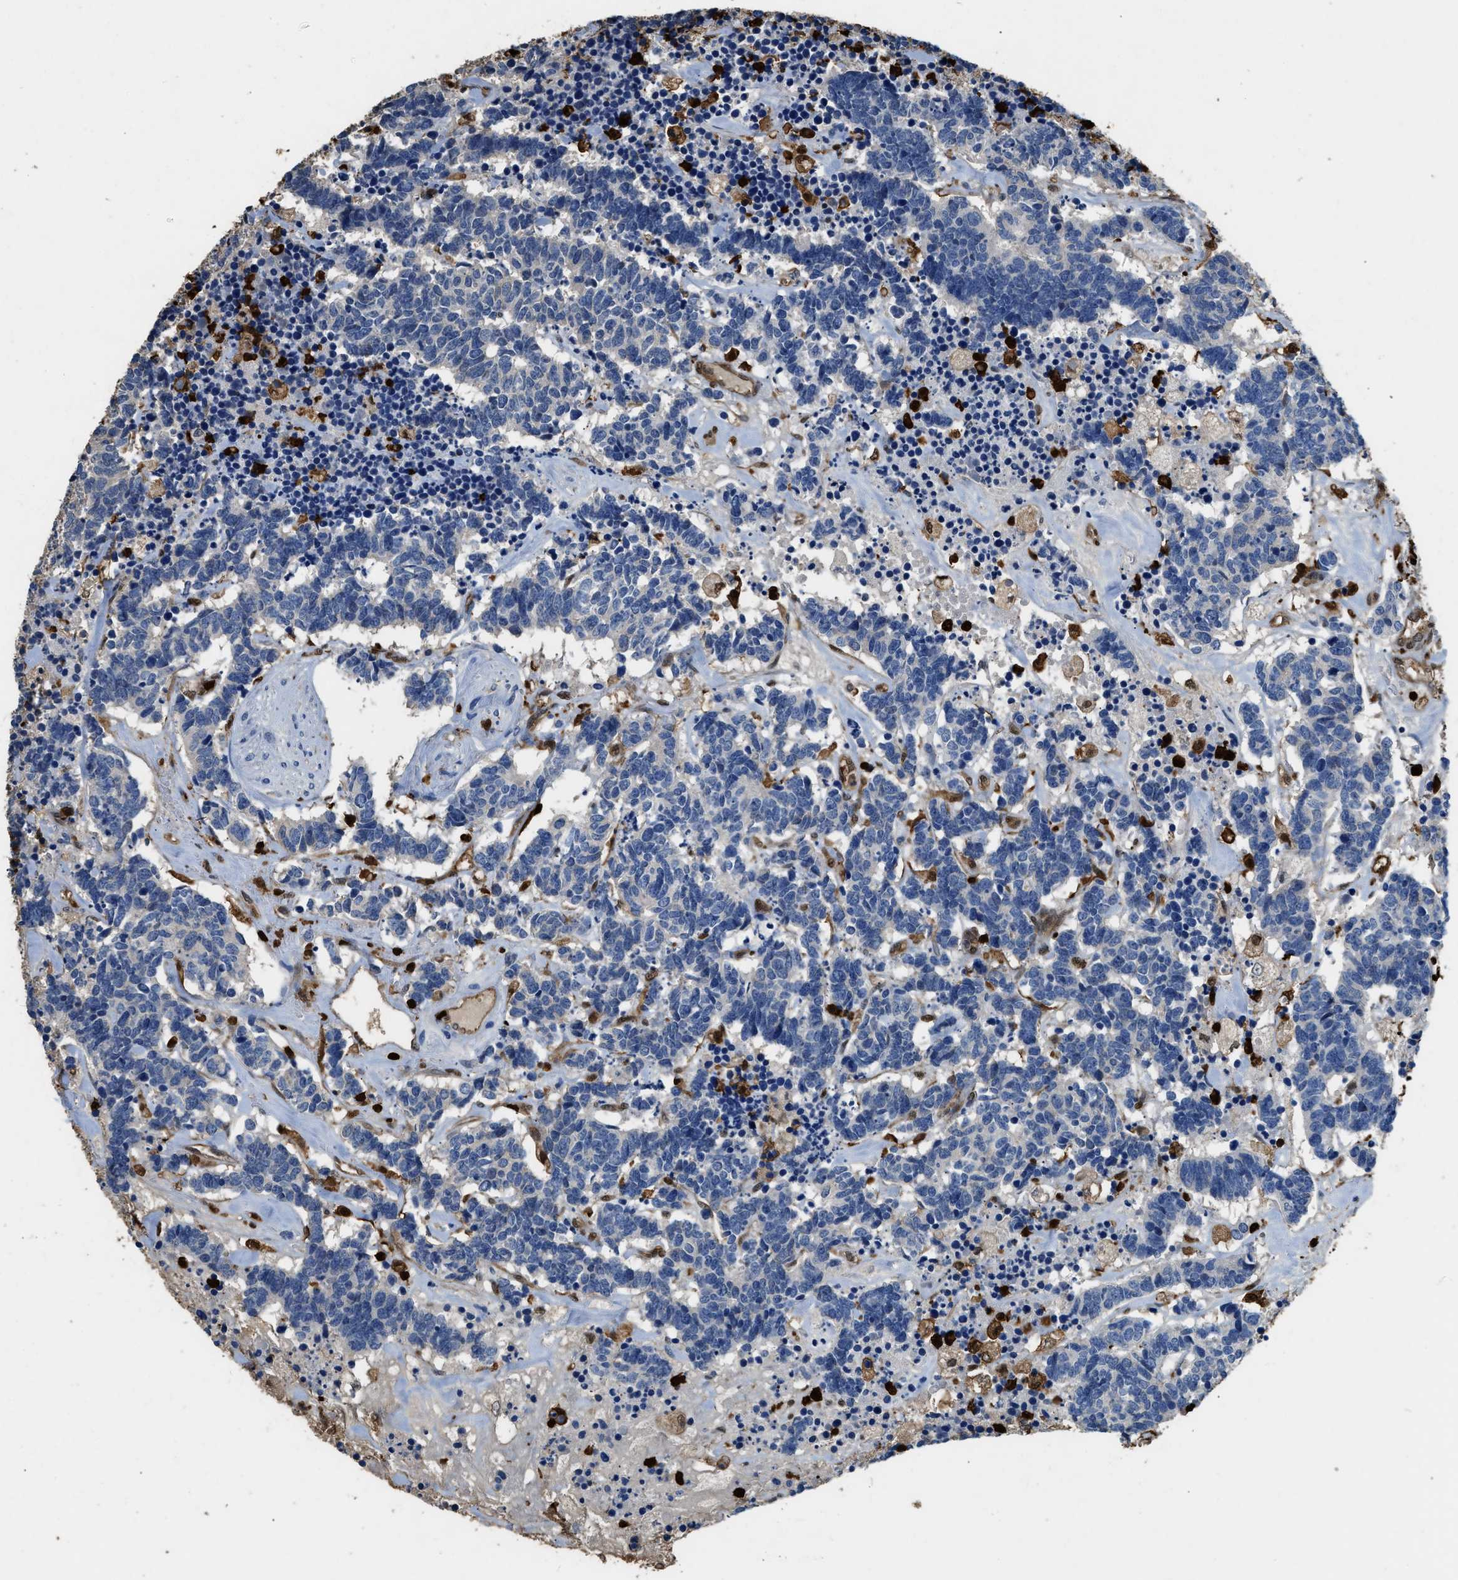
{"staining": {"intensity": "negative", "quantity": "none", "location": "none"}, "tissue": "carcinoid", "cell_type": "Tumor cells", "image_type": "cancer", "snomed": [{"axis": "morphology", "description": "Carcinoma, NOS"}, {"axis": "morphology", "description": "Carcinoid, malignant, NOS"}, {"axis": "topography", "description": "Urinary bladder"}], "caption": "DAB immunohistochemical staining of human carcinoid demonstrates no significant positivity in tumor cells.", "gene": "ARHGDIB", "patient": {"sex": "male", "age": 57}}